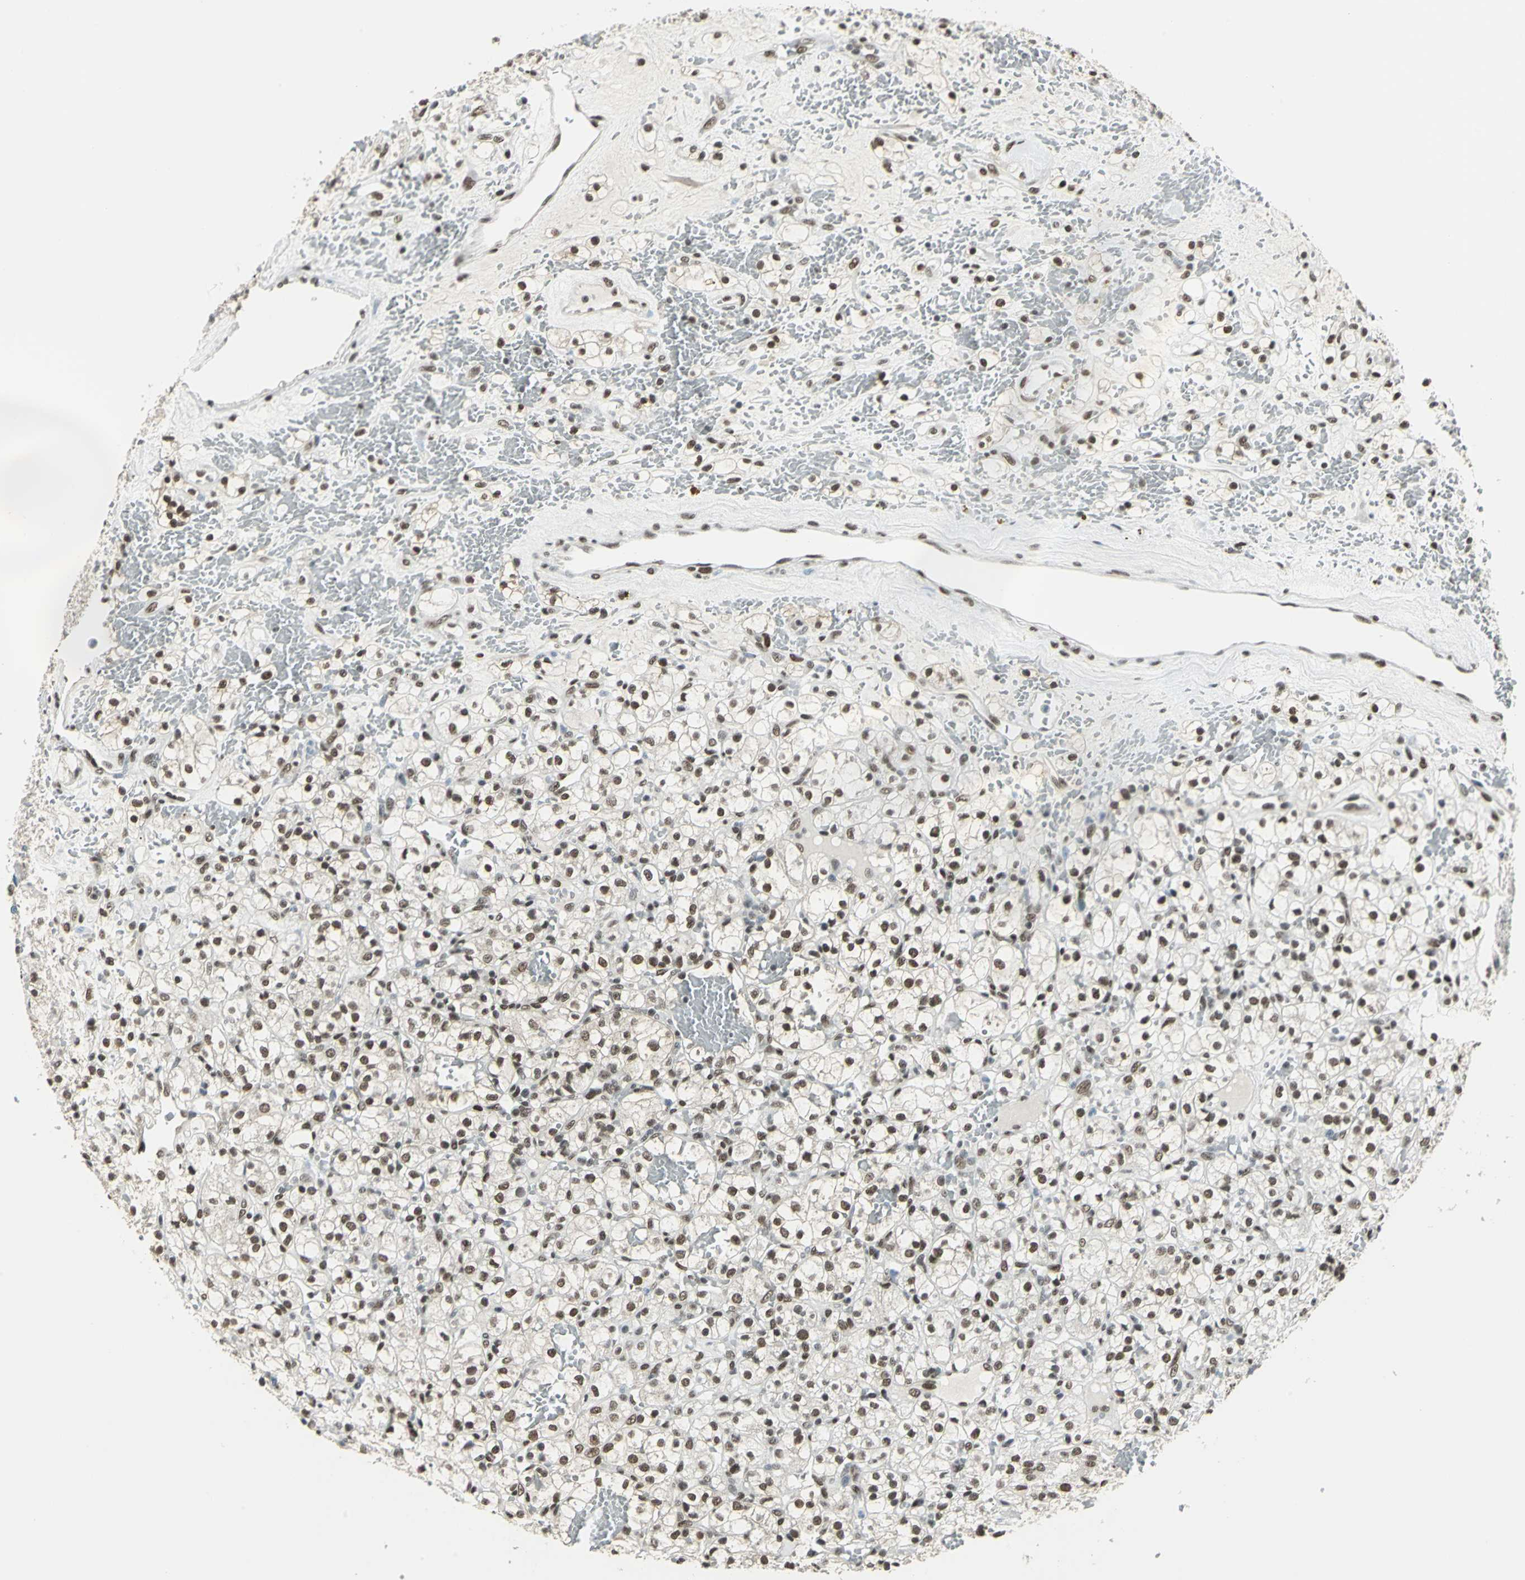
{"staining": {"intensity": "moderate", "quantity": ">75%", "location": "nuclear"}, "tissue": "renal cancer", "cell_type": "Tumor cells", "image_type": "cancer", "snomed": [{"axis": "morphology", "description": "Adenocarcinoma, NOS"}, {"axis": "topography", "description": "Kidney"}], "caption": "Tumor cells exhibit medium levels of moderate nuclear expression in approximately >75% of cells in human renal cancer.", "gene": "ADNP", "patient": {"sex": "female", "age": 60}}